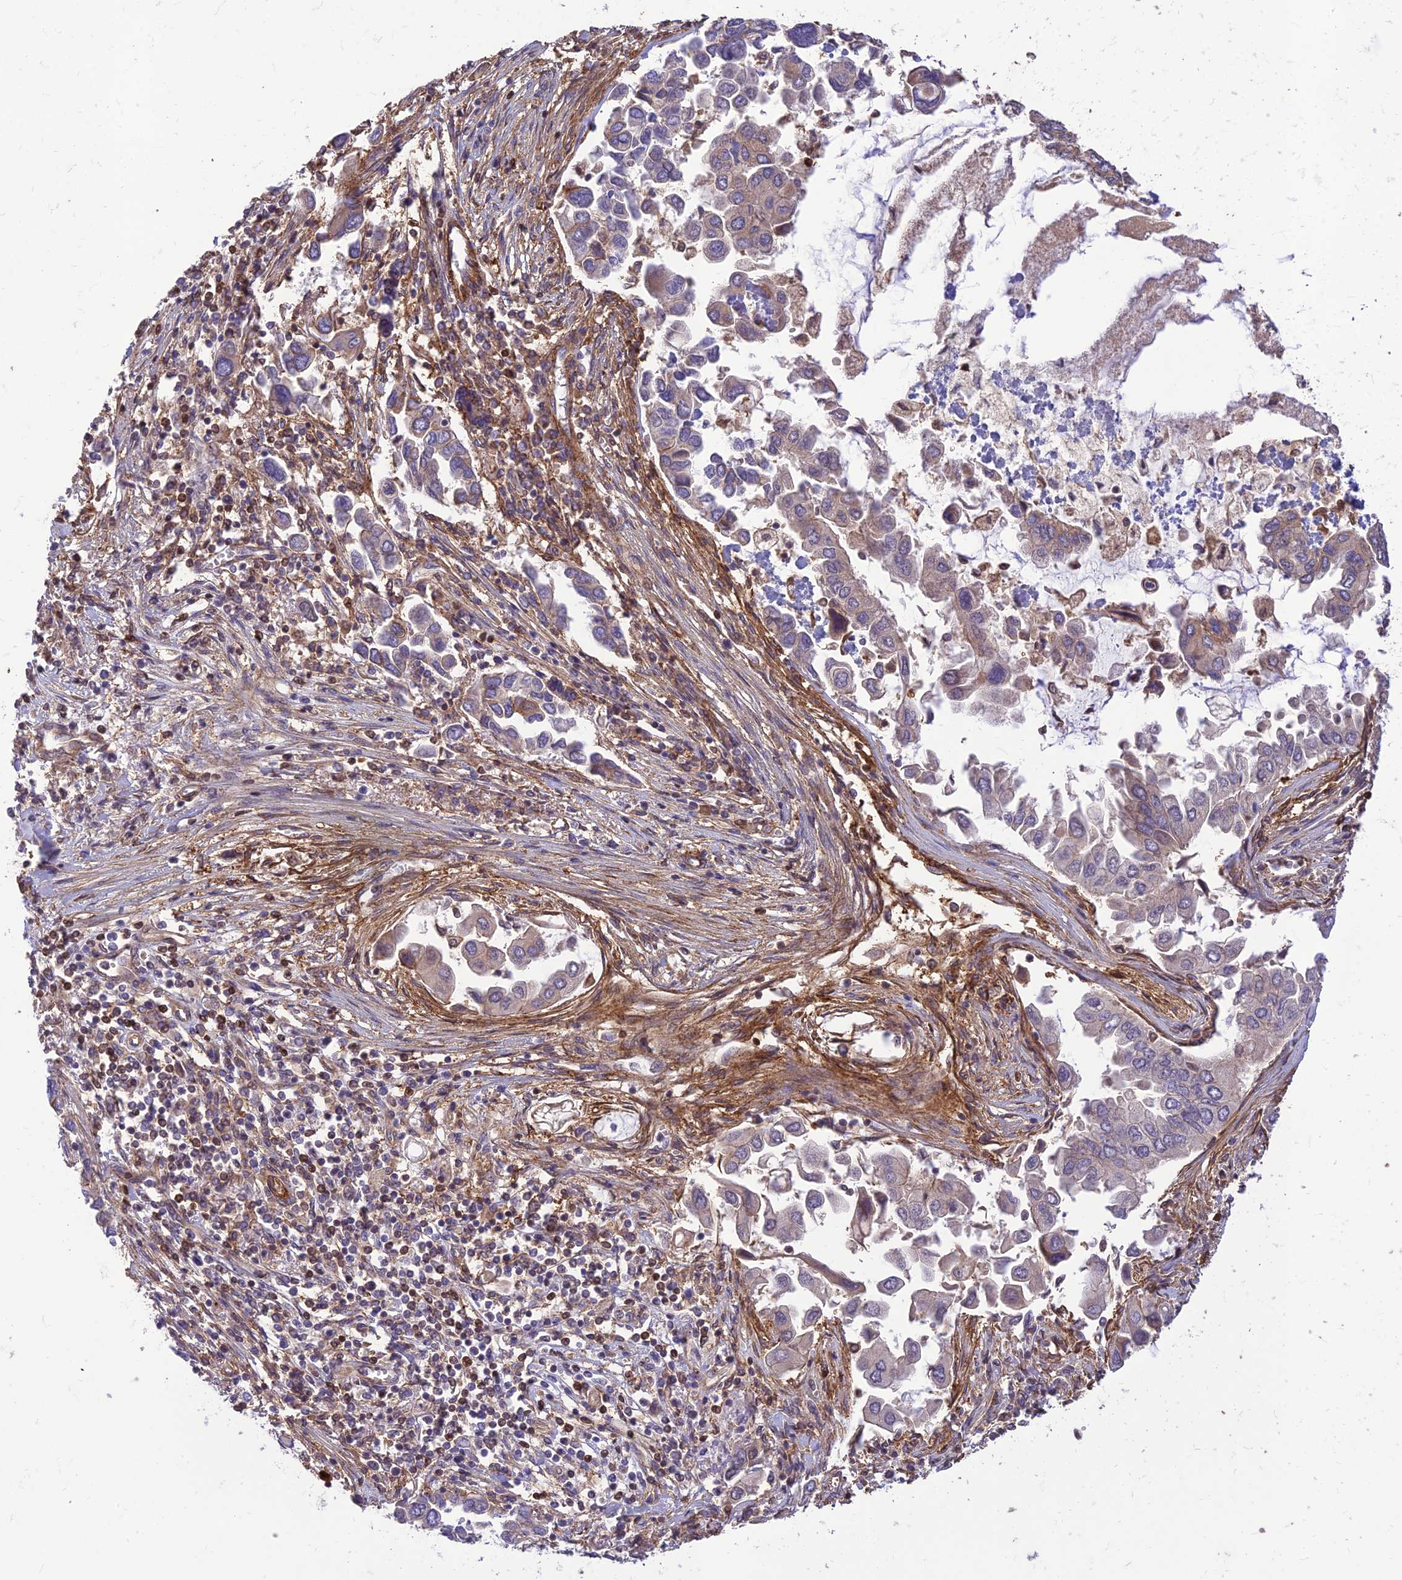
{"staining": {"intensity": "negative", "quantity": "none", "location": "none"}, "tissue": "lung cancer", "cell_type": "Tumor cells", "image_type": "cancer", "snomed": [{"axis": "morphology", "description": "Adenocarcinoma, NOS"}, {"axis": "topography", "description": "Lung"}], "caption": "High power microscopy photomicrograph of an immunohistochemistry photomicrograph of lung adenocarcinoma, revealing no significant expression in tumor cells.", "gene": "HPSE2", "patient": {"sex": "female", "age": 76}}